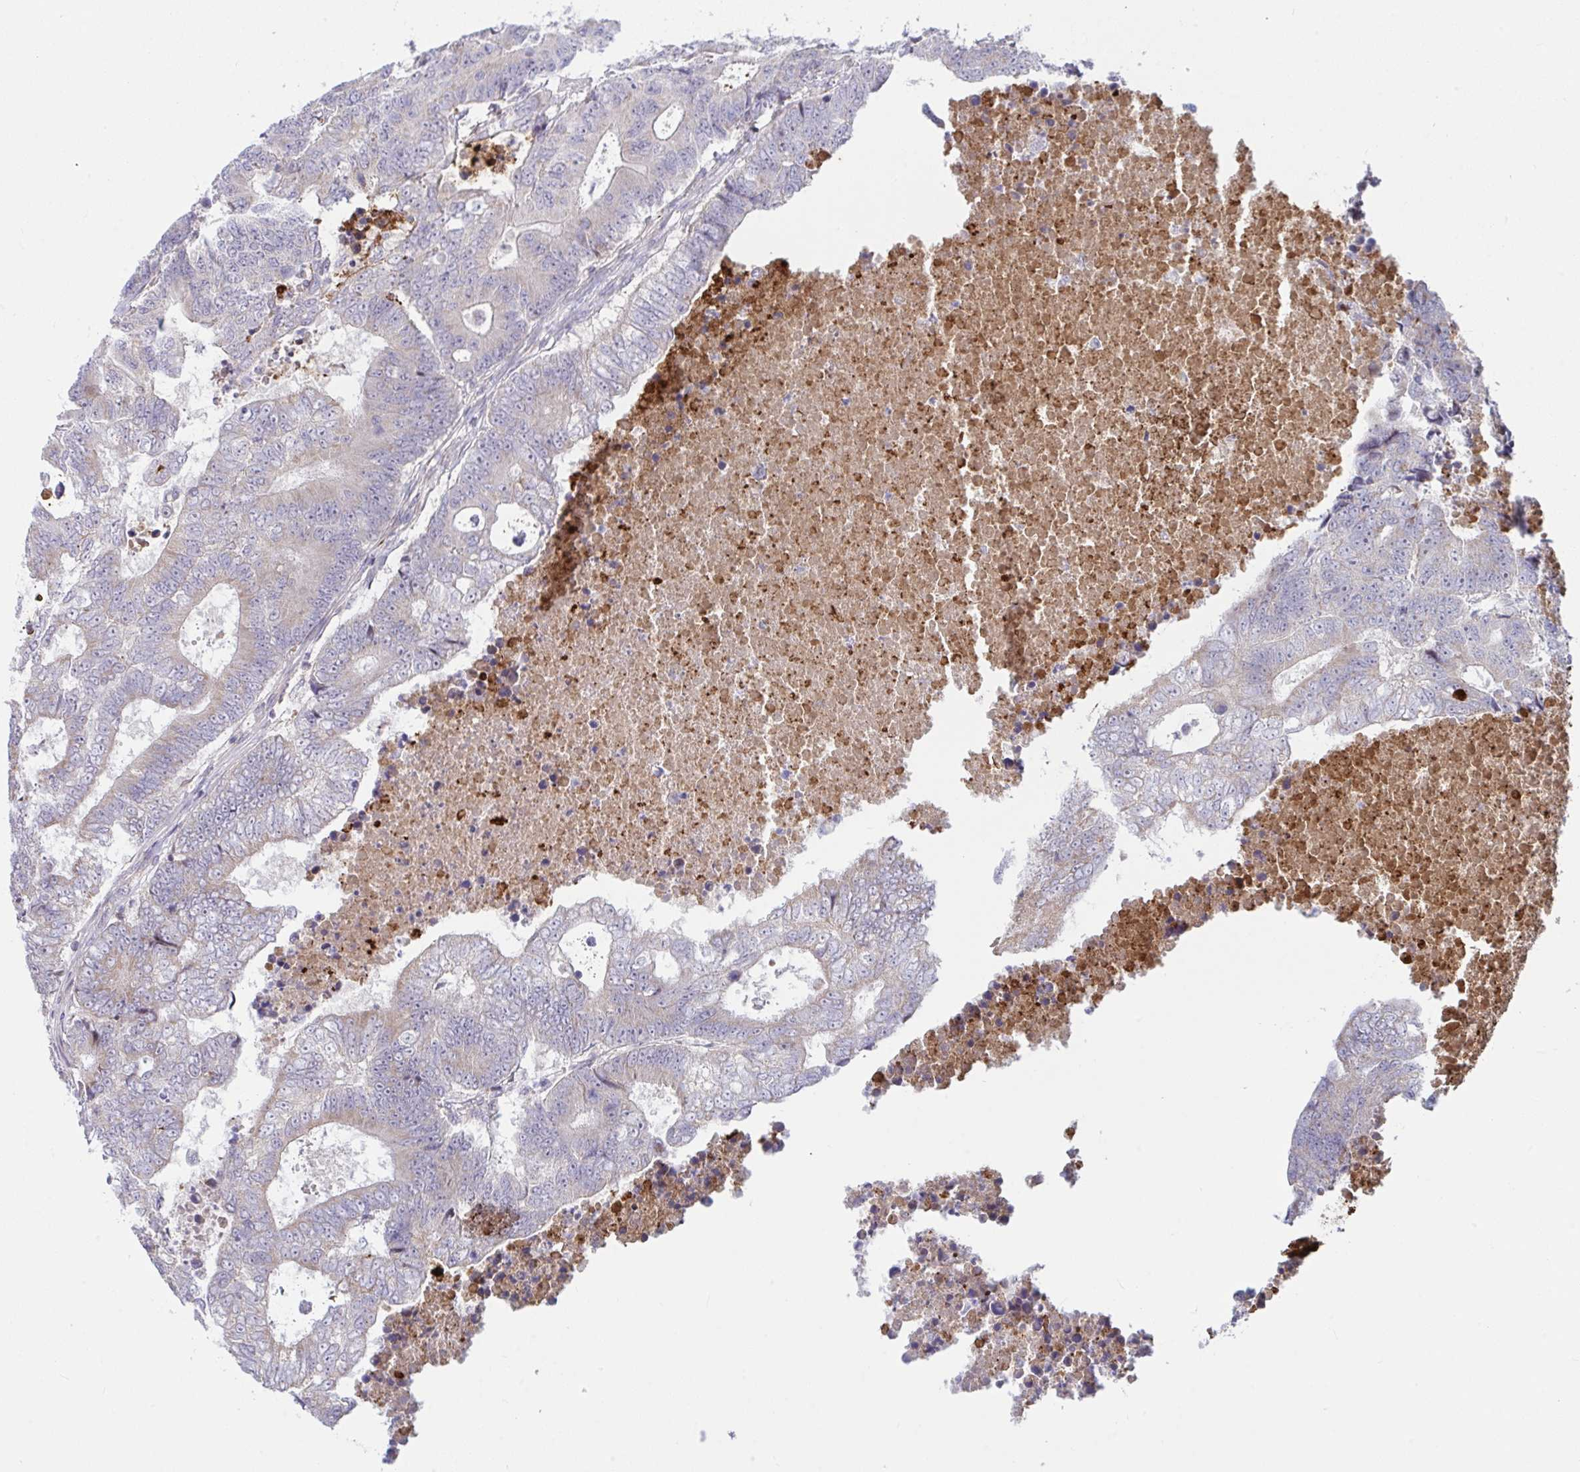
{"staining": {"intensity": "weak", "quantity": "<25%", "location": "cytoplasmic/membranous"}, "tissue": "colorectal cancer", "cell_type": "Tumor cells", "image_type": "cancer", "snomed": [{"axis": "morphology", "description": "Adenocarcinoma, NOS"}, {"axis": "topography", "description": "Colon"}], "caption": "The micrograph demonstrates no significant positivity in tumor cells of adenocarcinoma (colorectal). Brightfield microscopy of IHC stained with DAB (3,3'-diaminobenzidine) (brown) and hematoxylin (blue), captured at high magnification.", "gene": "IL37", "patient": {"sex": "female", "age": 48}}